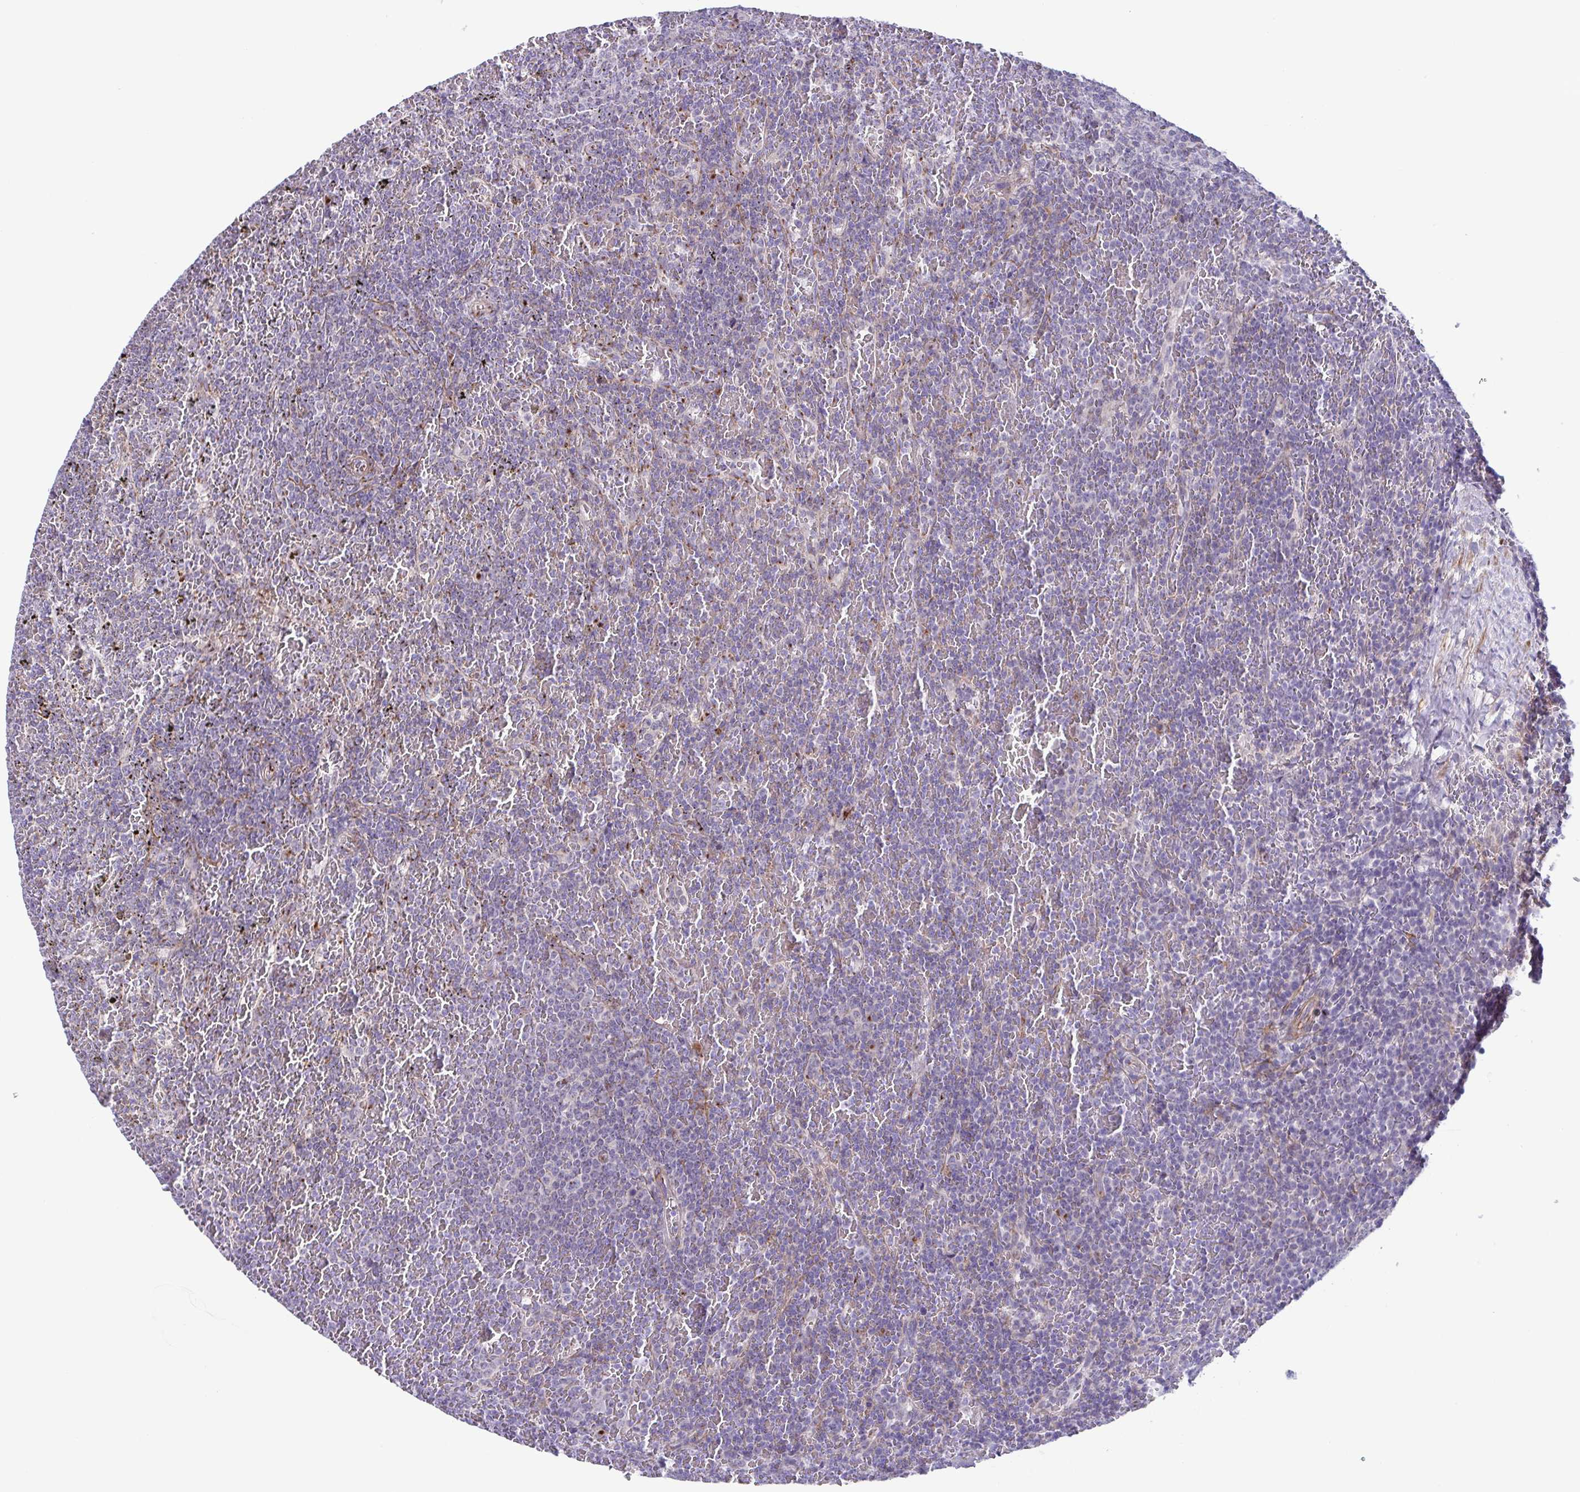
{"staining": {"intensity": "negative", "quantity": "none", "location": "none"}, "tissue": "lymphoma", "cell_type": "Tumor cells", "image_type": "cancer", "snomed": [{"axis": "morphology", "description": "Malignant lymphoma, non-Hodgkin's type, Low grade"}, {"axis": "topography", "description": "Spleen"}], "caption": "A histopathology image of lymphoma stained for a protein reveals no brown staining in tumor cells. (Stains: DAB immunohistochemistry with hematoxylin counter stain, Microscopy: brightfield microscopy at high magnification).", "gene": "COL17A1", "patient": {"sex": "female", "age": 77}}